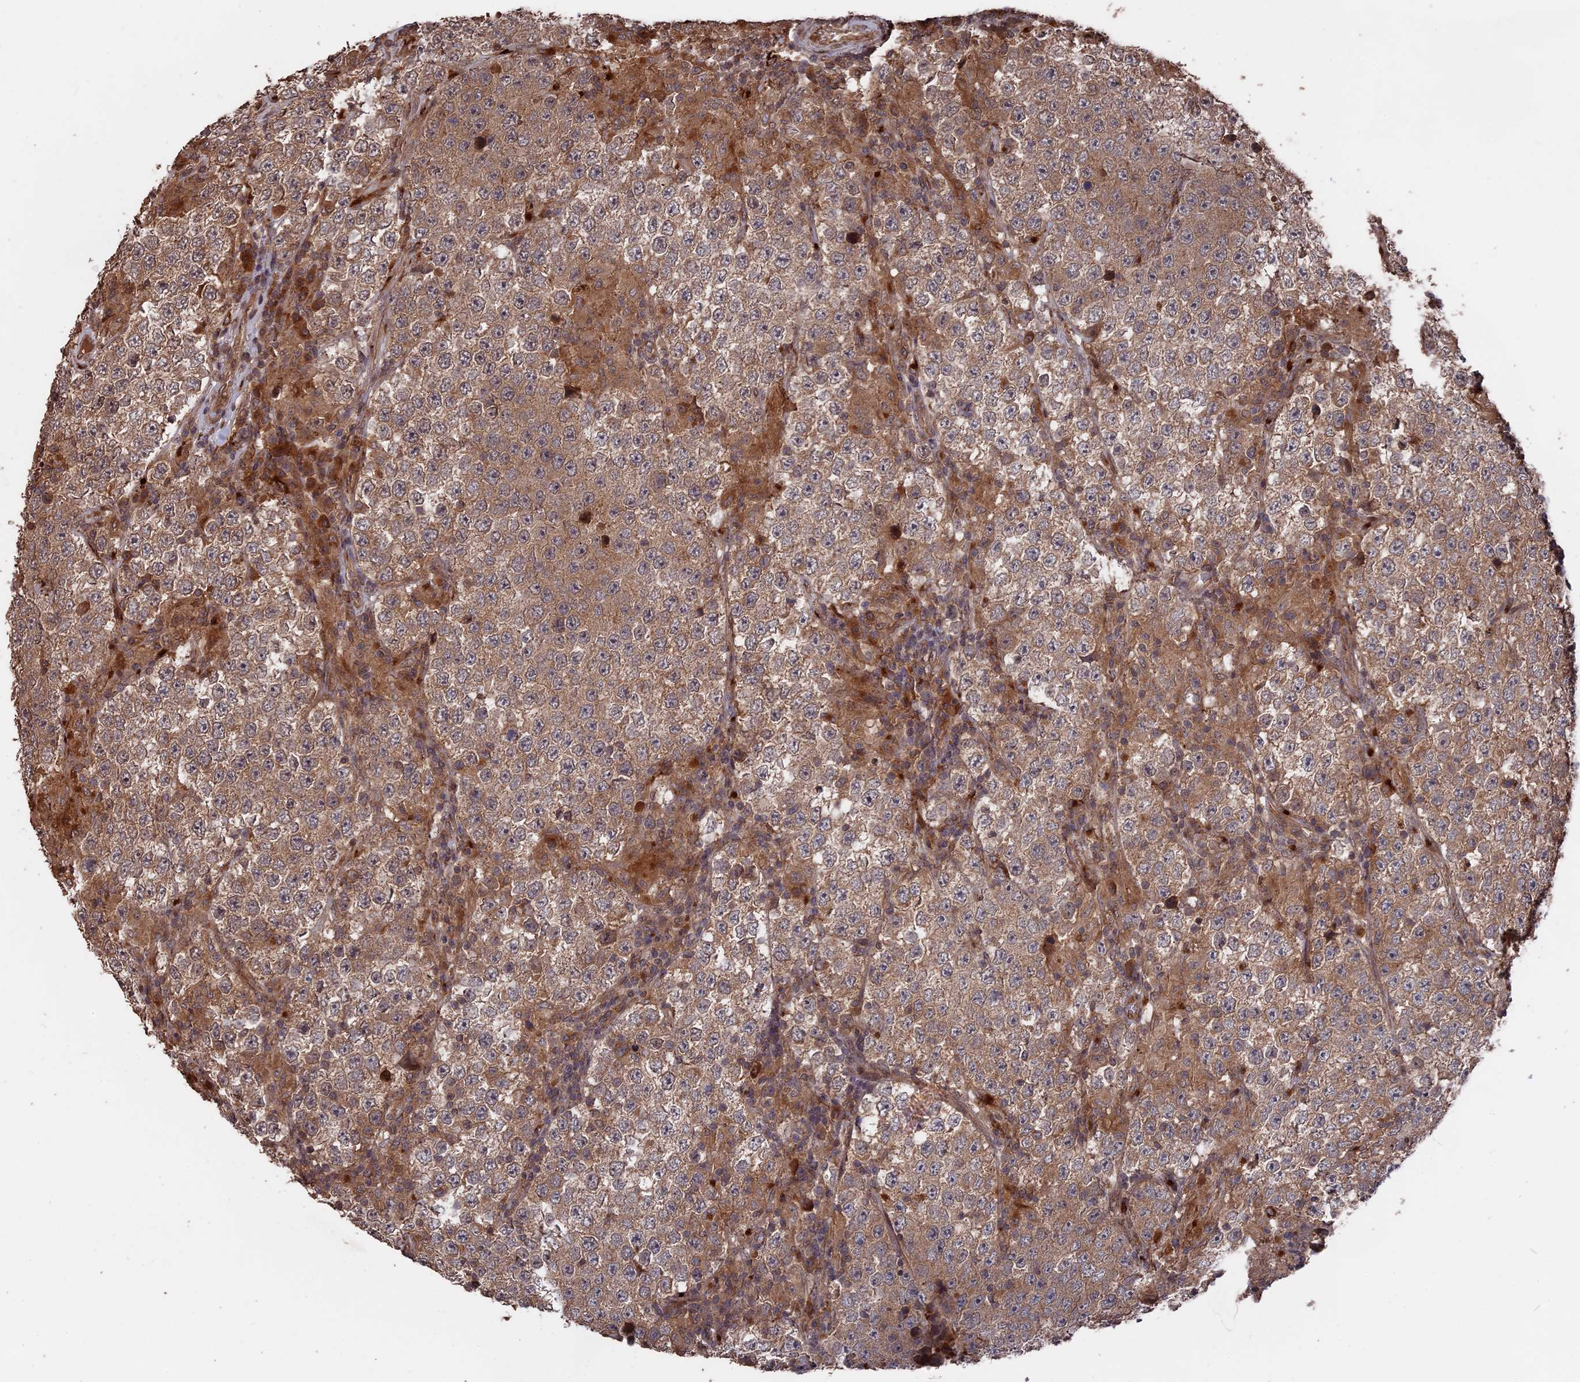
{"staining": {"intensity": "weak", "quantity": ">75%", "location": "cytoplasmic/membranous"}, "tissue": "testis cancer", "cell_type": "Tumor cells", "image_type": "cancer", "snomed": [{"axis": "morphology", "description": "Normal tissue, NOS"}, {"axis": "morphology", "description": "Urothelial carcinoma, High grade"}, {"axis": "morphology", "description": "Seminoma, NOS"}, {"axis": "morphology", "description": "Carcinoma, Embryonal, NOS"}, {"axis": "topography", "description": "Urinary bladder"}, {"axis": "topography", "description": "Testis"}], "caption": "An image showing weak cytoplasmic/membranous expression in approximately >75% of tumor cells in testis cancer, as visualized by brown immunohistochemical staining.", "gene": "TELO2", "patient": {"sex": "male", "age": 41}}